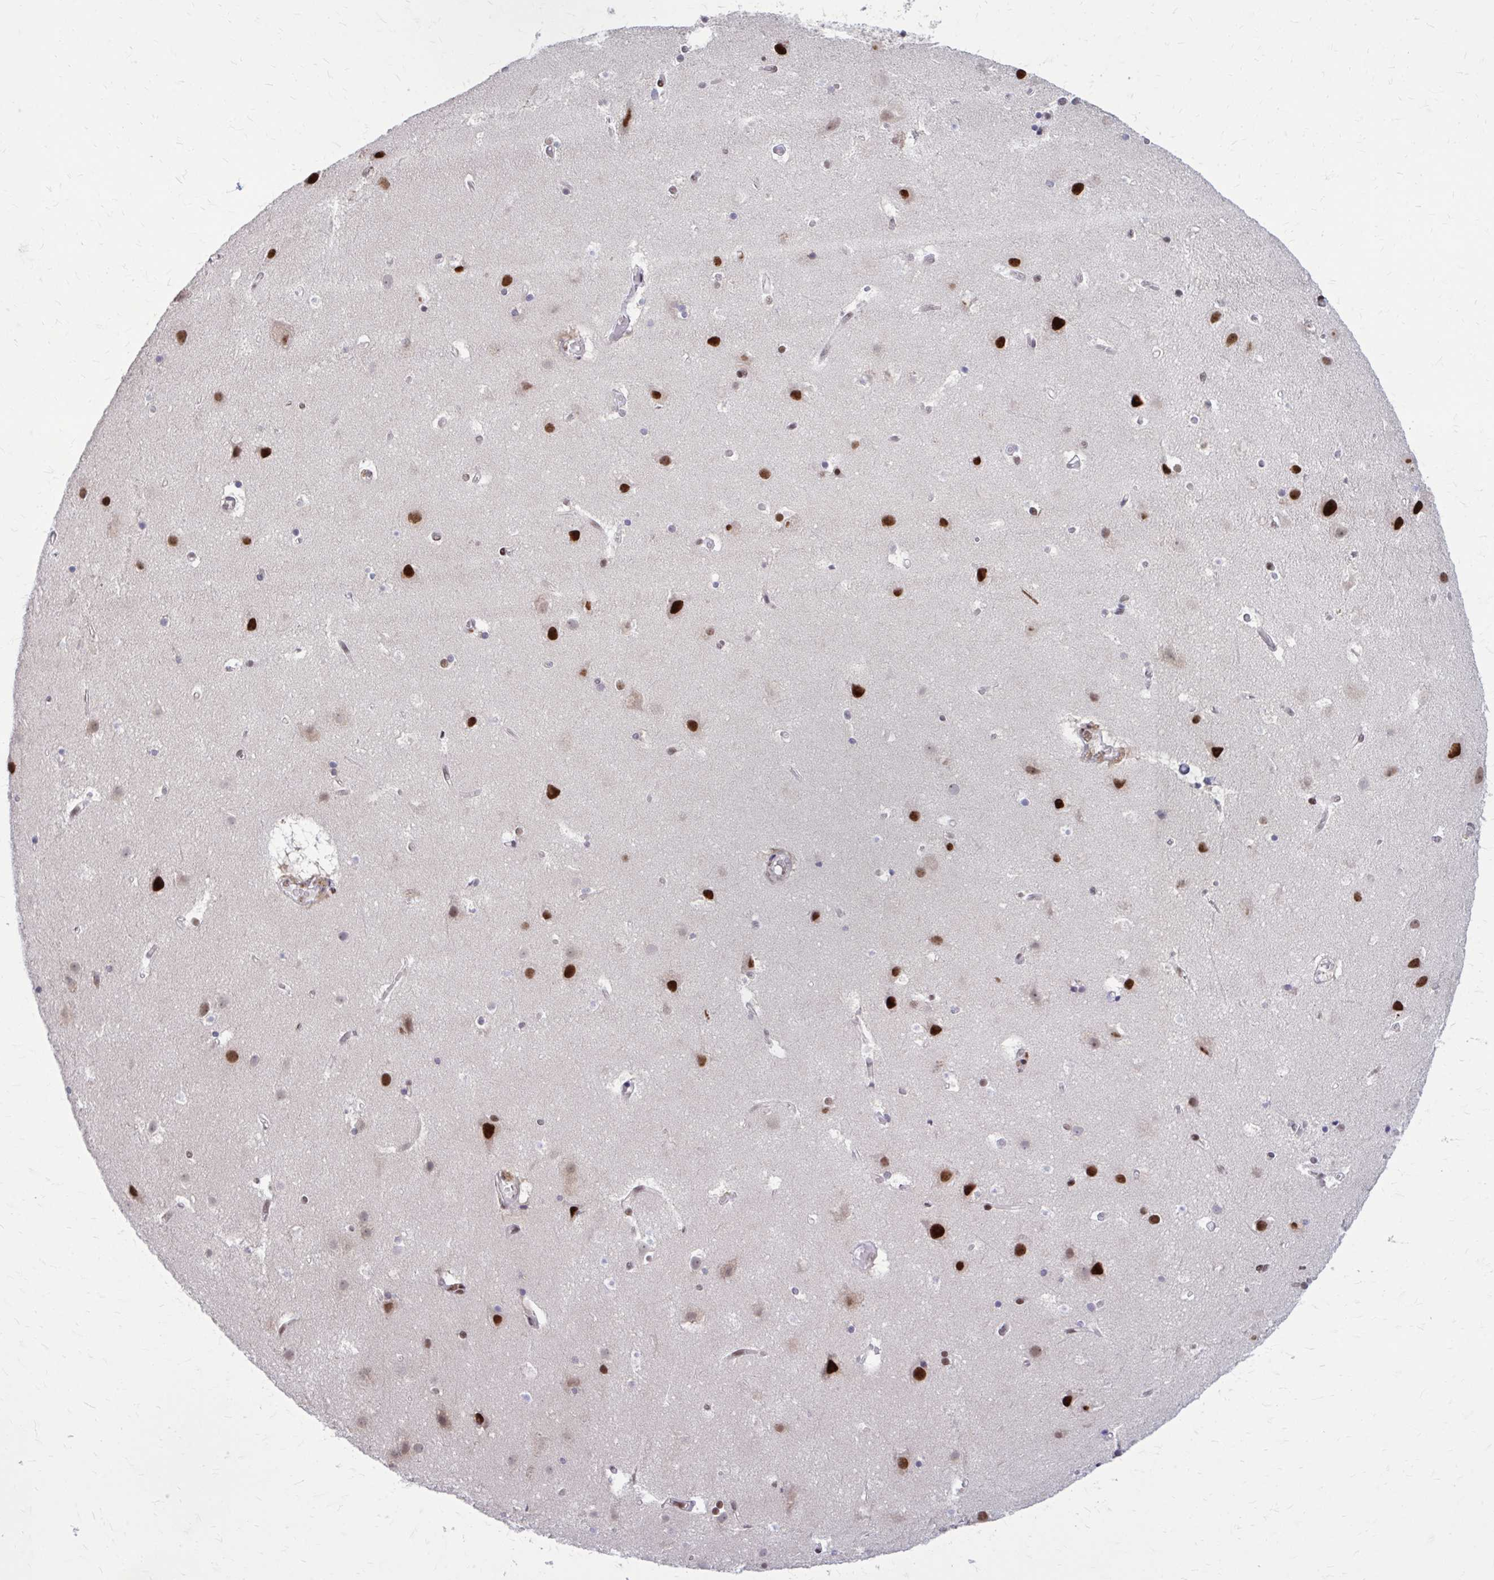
{"staining": {"intensity": "weak", "quantity": ">75%", "location": "nuclear"}, "tissue": "cerebral cortex", "cell_type": "Endothelial cells", "image_type": "normal", "snomed": [{"axis": "morphology", "description": "Normal tissue, NOS"}, {"axis": "topography", "description": "Cerebral cortex"}], "caption": "Benign cerebral cortex reveals weak nuclear expression in about >75% of endothelial cells (IHC, brightfield microscopy, high magnification)..", "gene": "PSME4", "patient": {"sex": "female", "age": 52}}